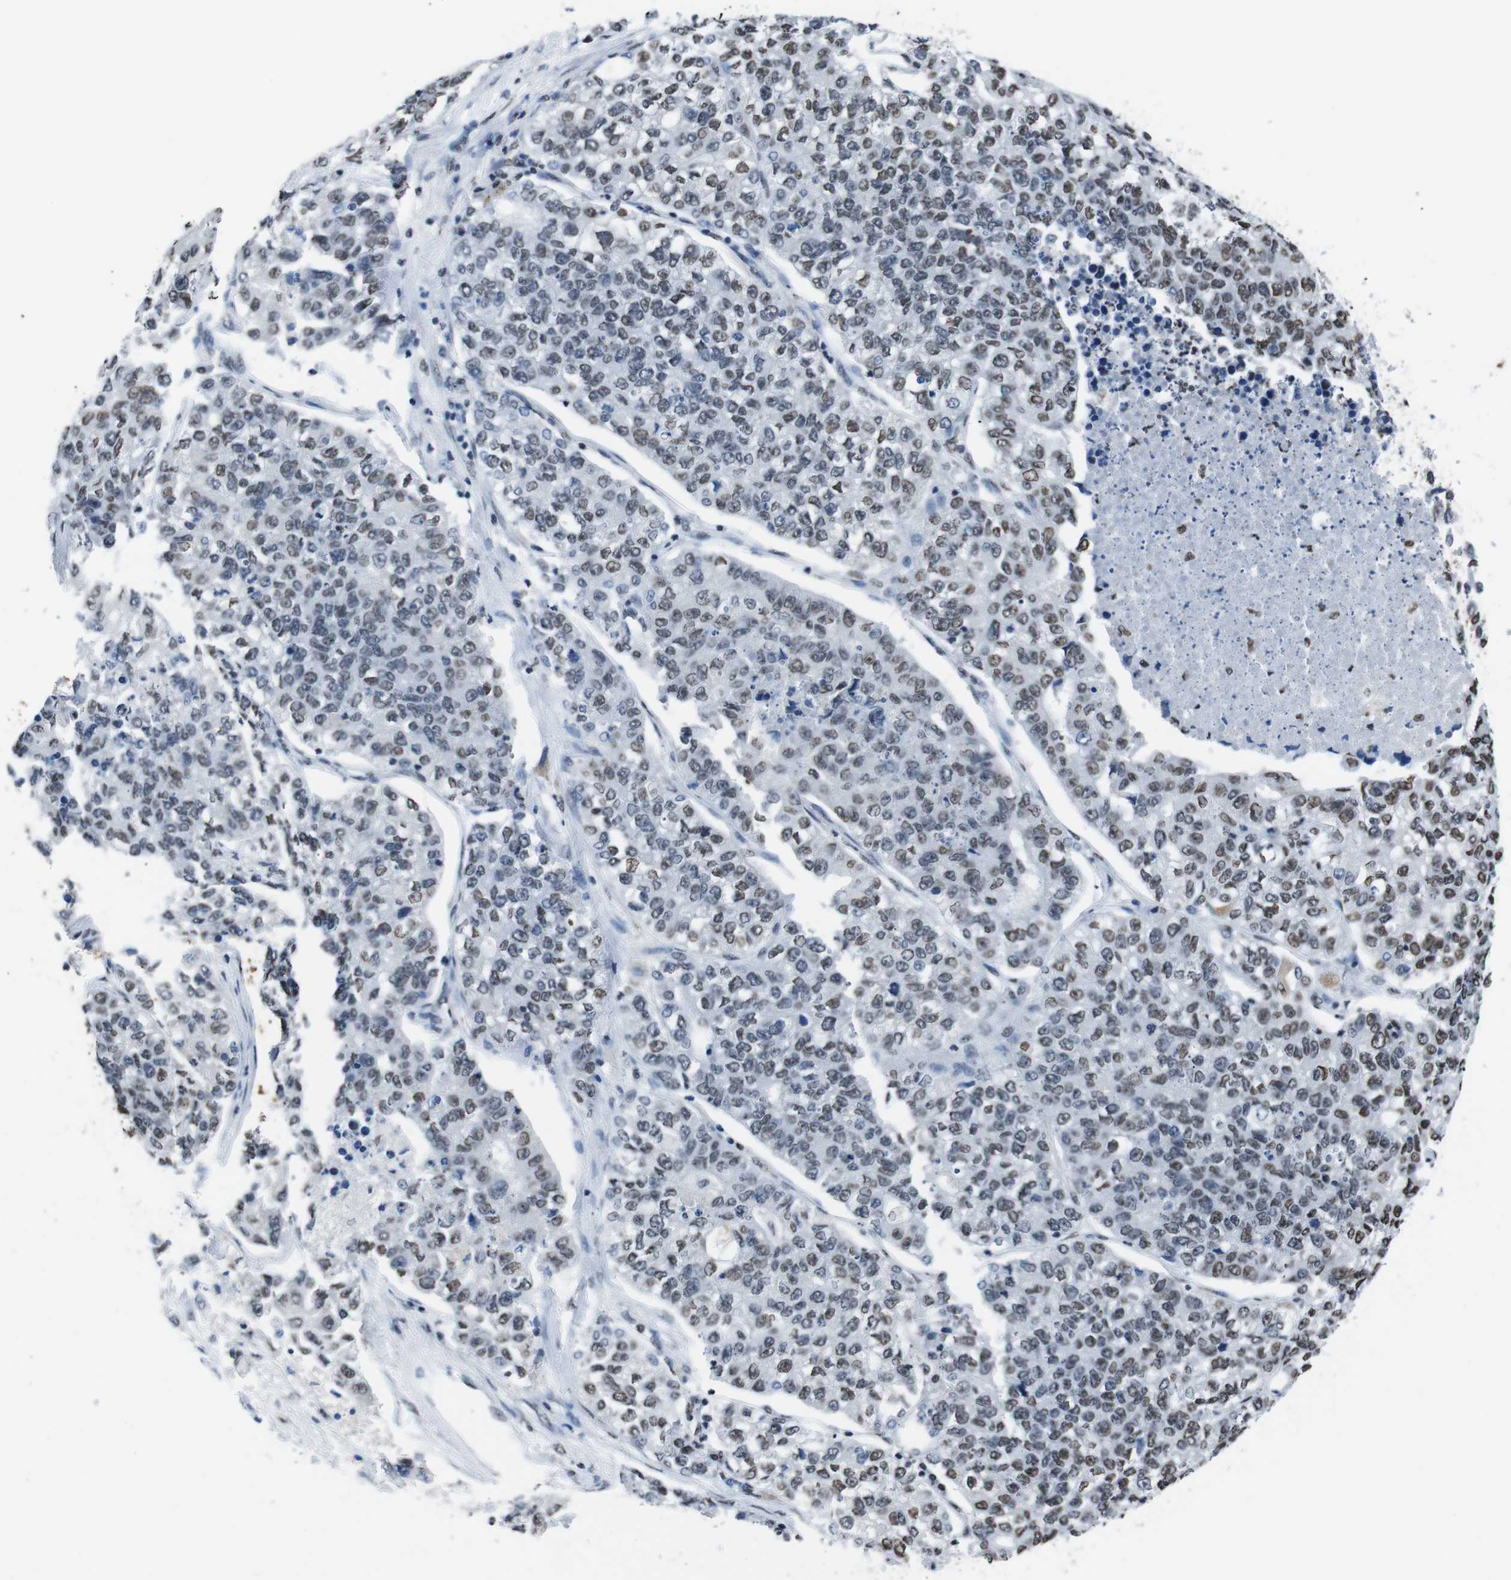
{"staining": {"intensity": "weak", "quantity": "25%-75%", "location": "nuclear"}, "tissue": "lung cancer", "cell_type": "Tumor cells", "image_type": "cancer", "snomed": [{"axis": "morphology", "description": "Adenocarcinoma, NOS"}, {"axis": "topography", "description": "Lung"}], "caption": "Adenocarcinoma (lung) stained with a protein marker displays weak staining in tumor cells.", "gene": "PIP4P2", "patient": {"sex": "male", "age": 49}}